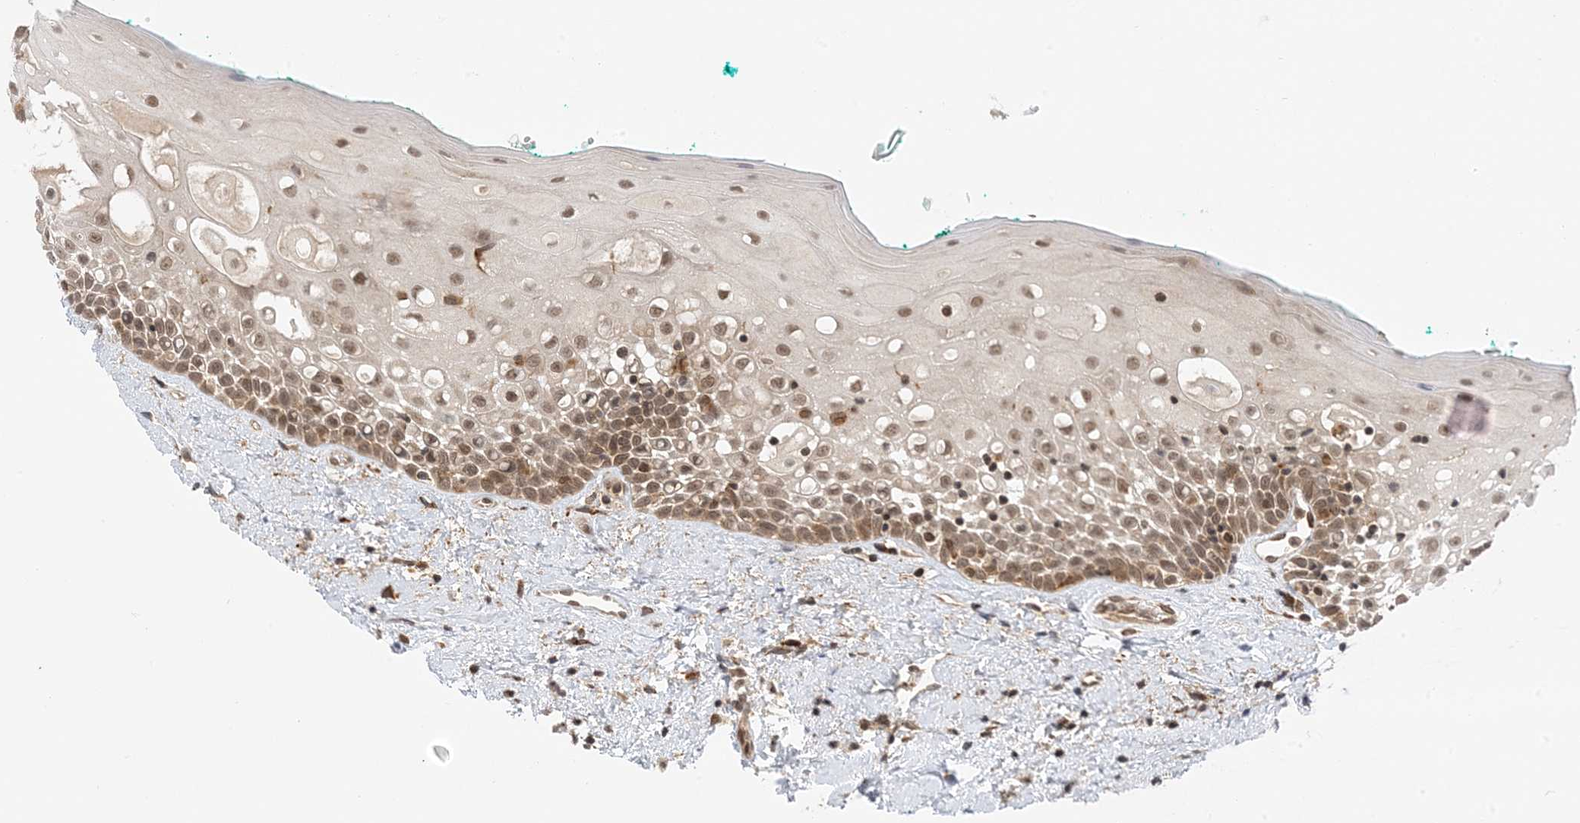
{"staining": {"intensity": "moderate", "quantity": "25%-75%", "location": "cytoplasmic/membranous,nuclear"}, "tissue": "oral mucosa", "cell_type": "Squamous epithelial cells", "image_type": "normal", "snomed": [{"axis": "morphology", "description": "Normal tissue, NOS"}, {"axis": "topography", "description": "Oral tissue"}], "caption": "Squamous epithelial cells demonstrate medium levels of moderate cytoplasmic/membranous,nuclear expression in about 25%-75% of cells in benign human oral mucosa.", "gene": "METTL21A", "patient": {"sex": "female", "age": 70}}